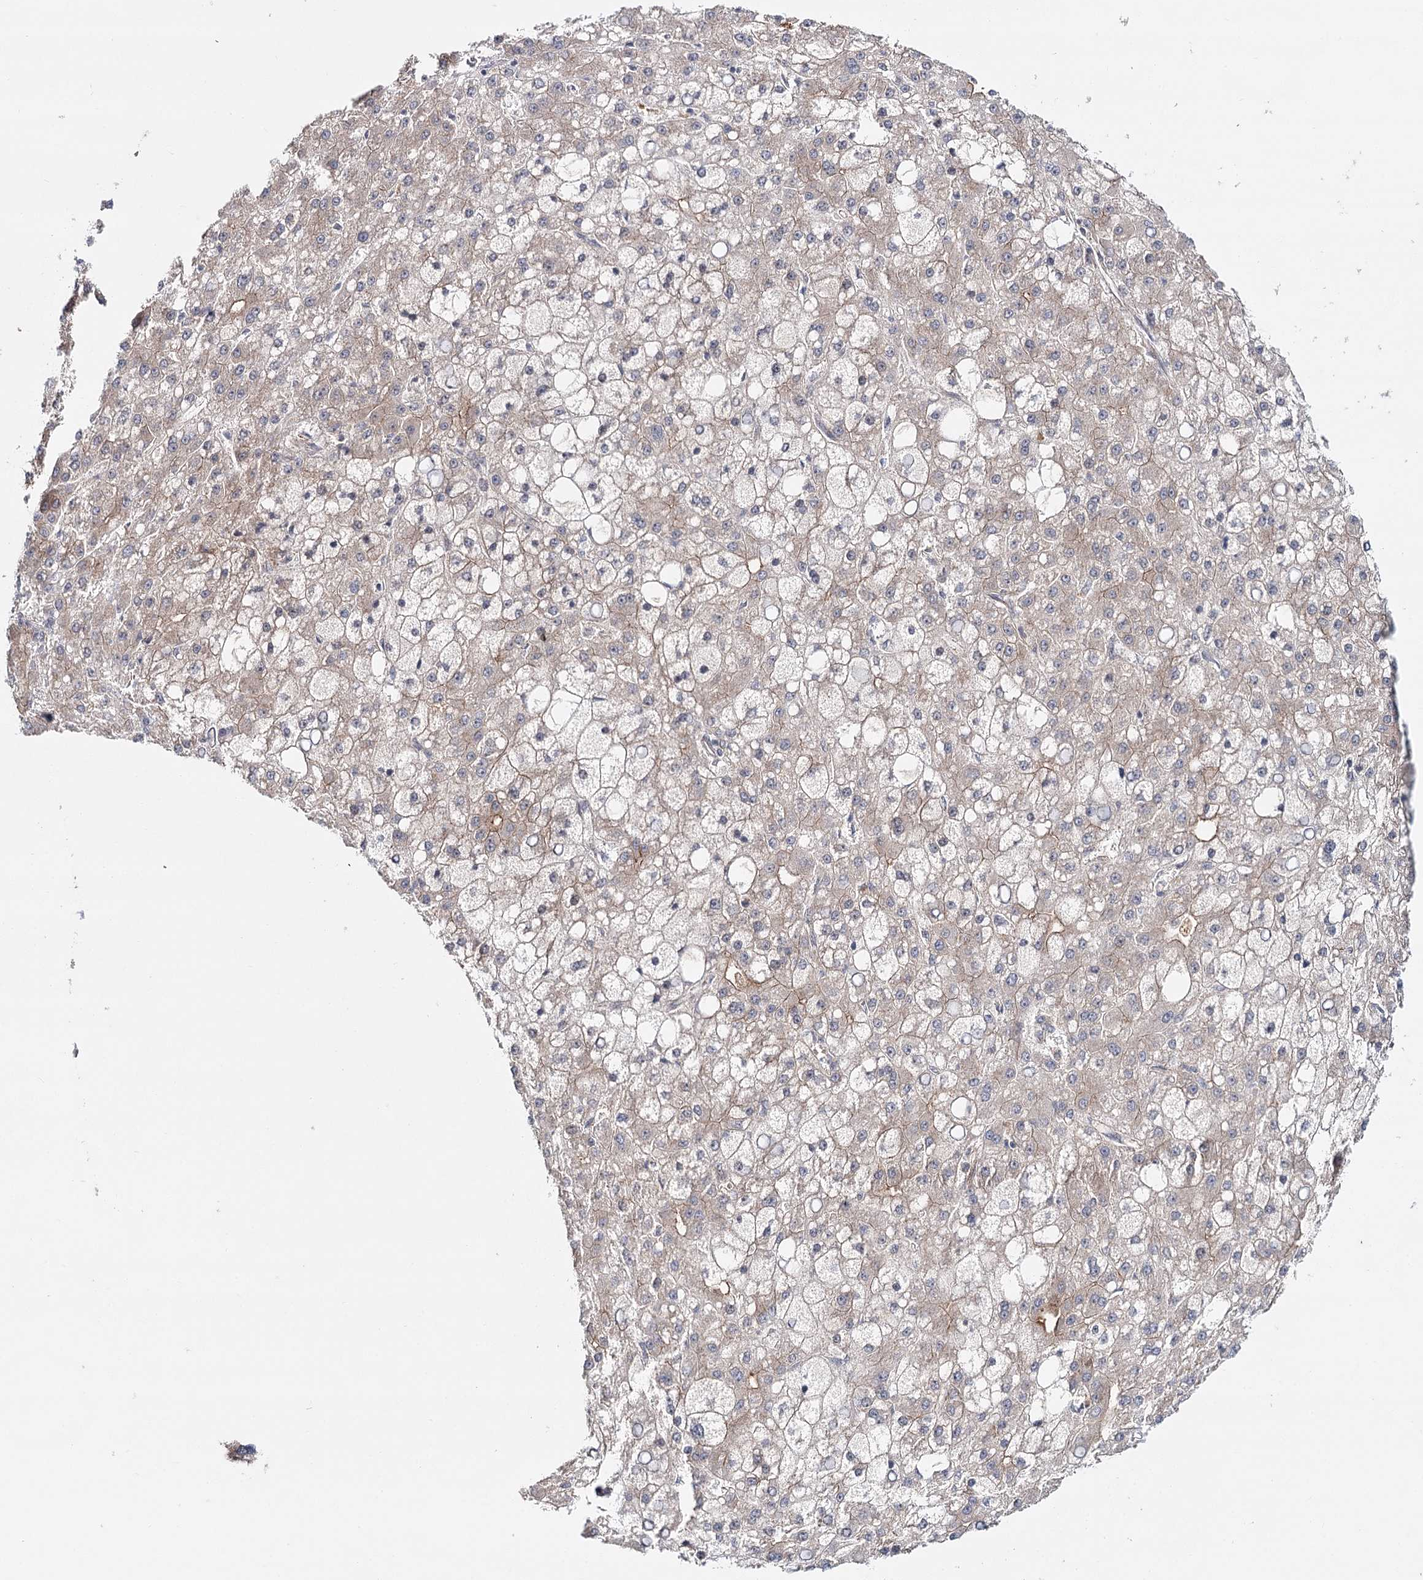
{"staining": {"intensity": "weak", "quantity": "25%-75%", "location": "cytoplasmic/membranous"}, "tissue": "liver cancer", "cell_type": "Tumor cells", "image_type": "cancer", "snomed": [{"axis": "morphology", "description": "Carcinoma, Hepatocellular, NOS"}, {"axis": "topography", "description": "Liver"}], "caption": "IHC photomicrograph of neoplastic tissue: human hepatocellular carcinoma (liver) stained using immunohistochemistry shows low levels of weak protein expression localized specifically in the cytoplasmic/membranous of tumor cells, appearing as a cytoplasmic/membranous brown color.", "gene": "PKP4", "patient": {"sex": "male", "age": 67}}